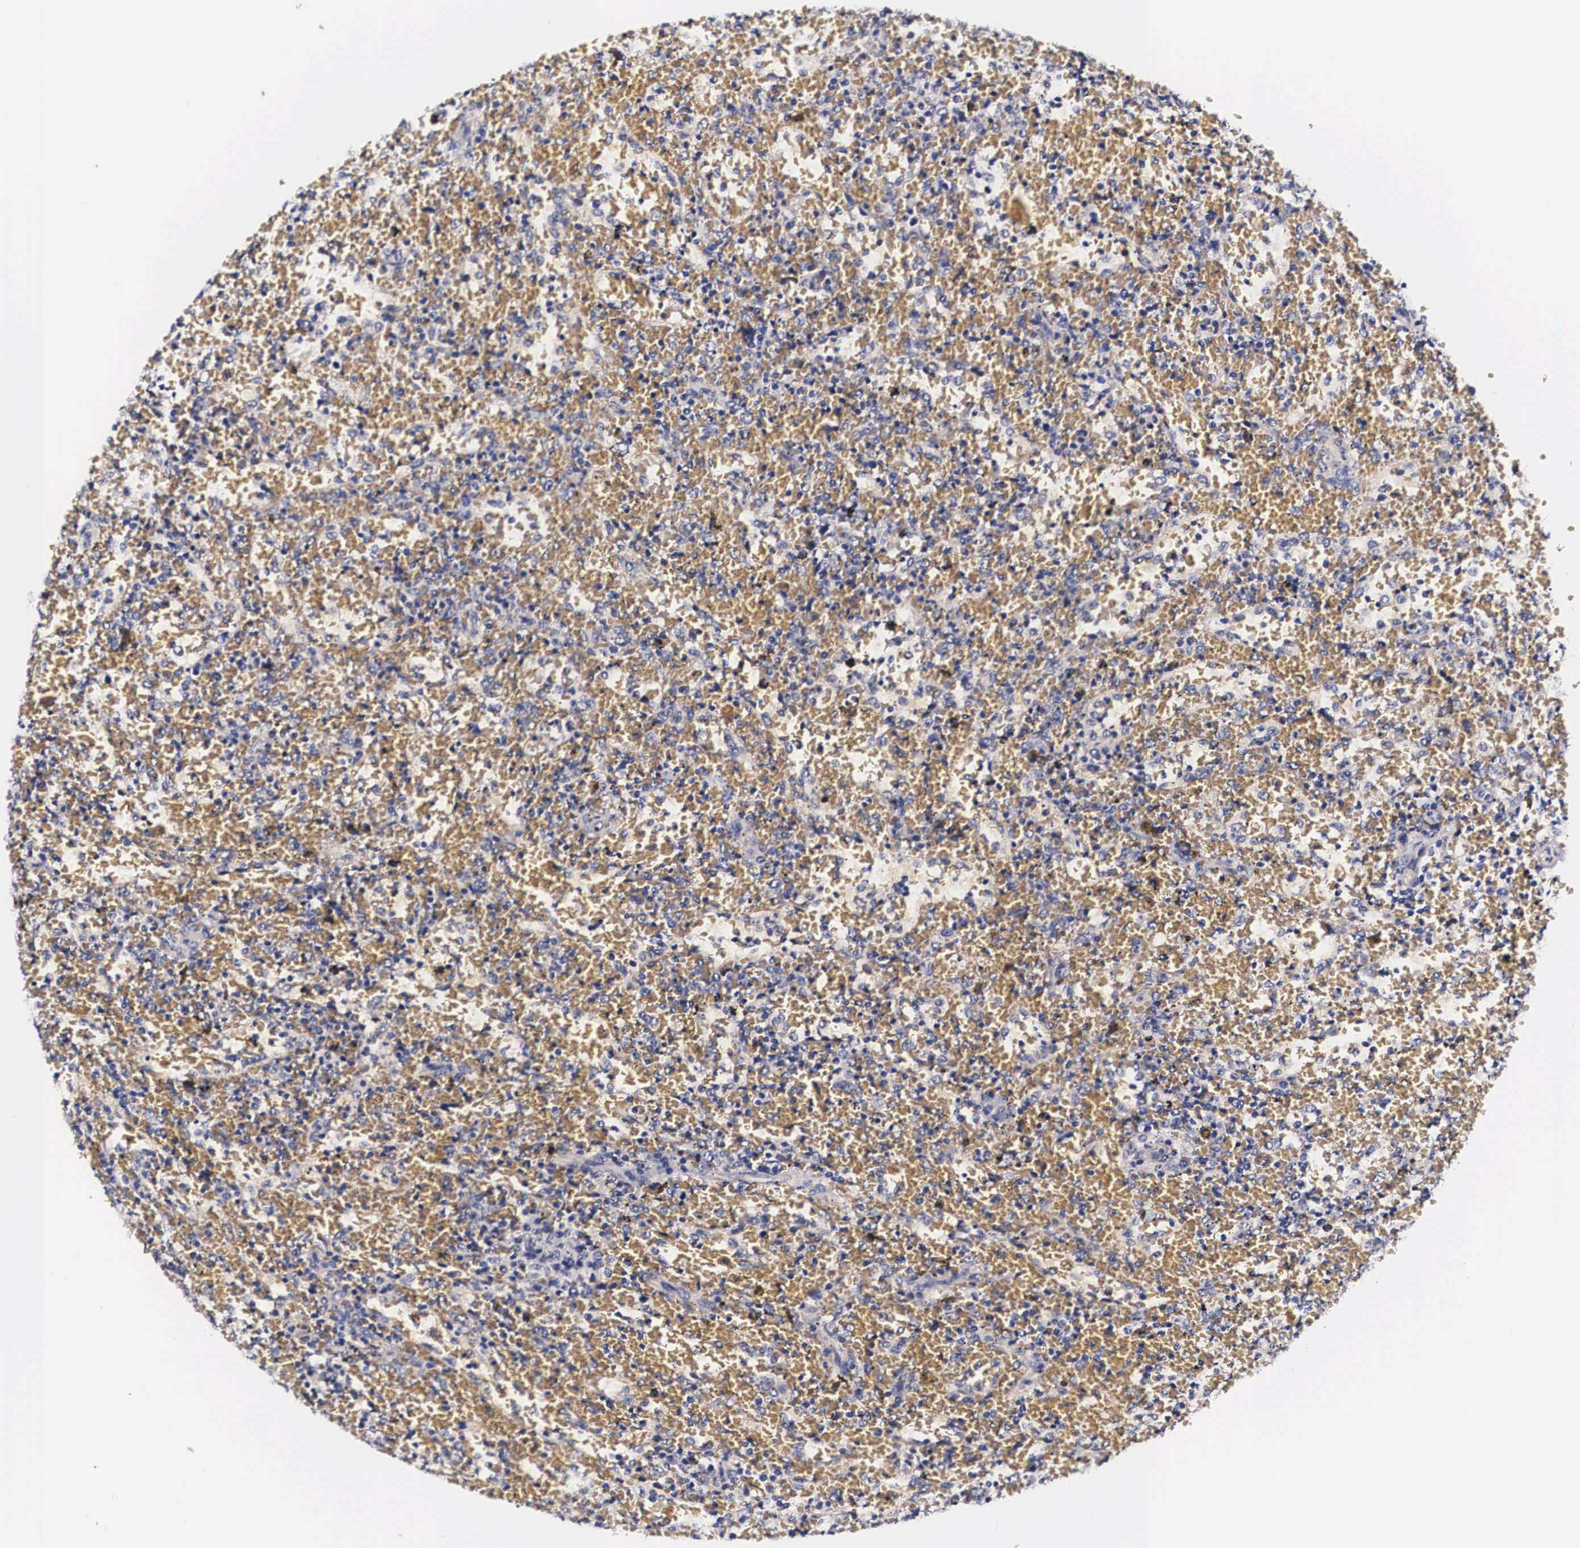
{"staining": {"intensity": "negative", "quantity": "none", "location": "none"}, "tissue": "lymphoma", "cell_type": "Tumor cells", "image_type": "cancer", "snomed": [{"axis": "morphology", "description": "Malignant lymphoma, non-Hodgkin's type, High grade"}, {"axis": "topography", "description": "Spleen"}, {"axis": "topography", "description": "Lymph node"}], "caption": "The image reveals no staining of tumor cells in lymphoma.", "gene": "PHETA2", "patient": {"sex": "female", "age": 70}}